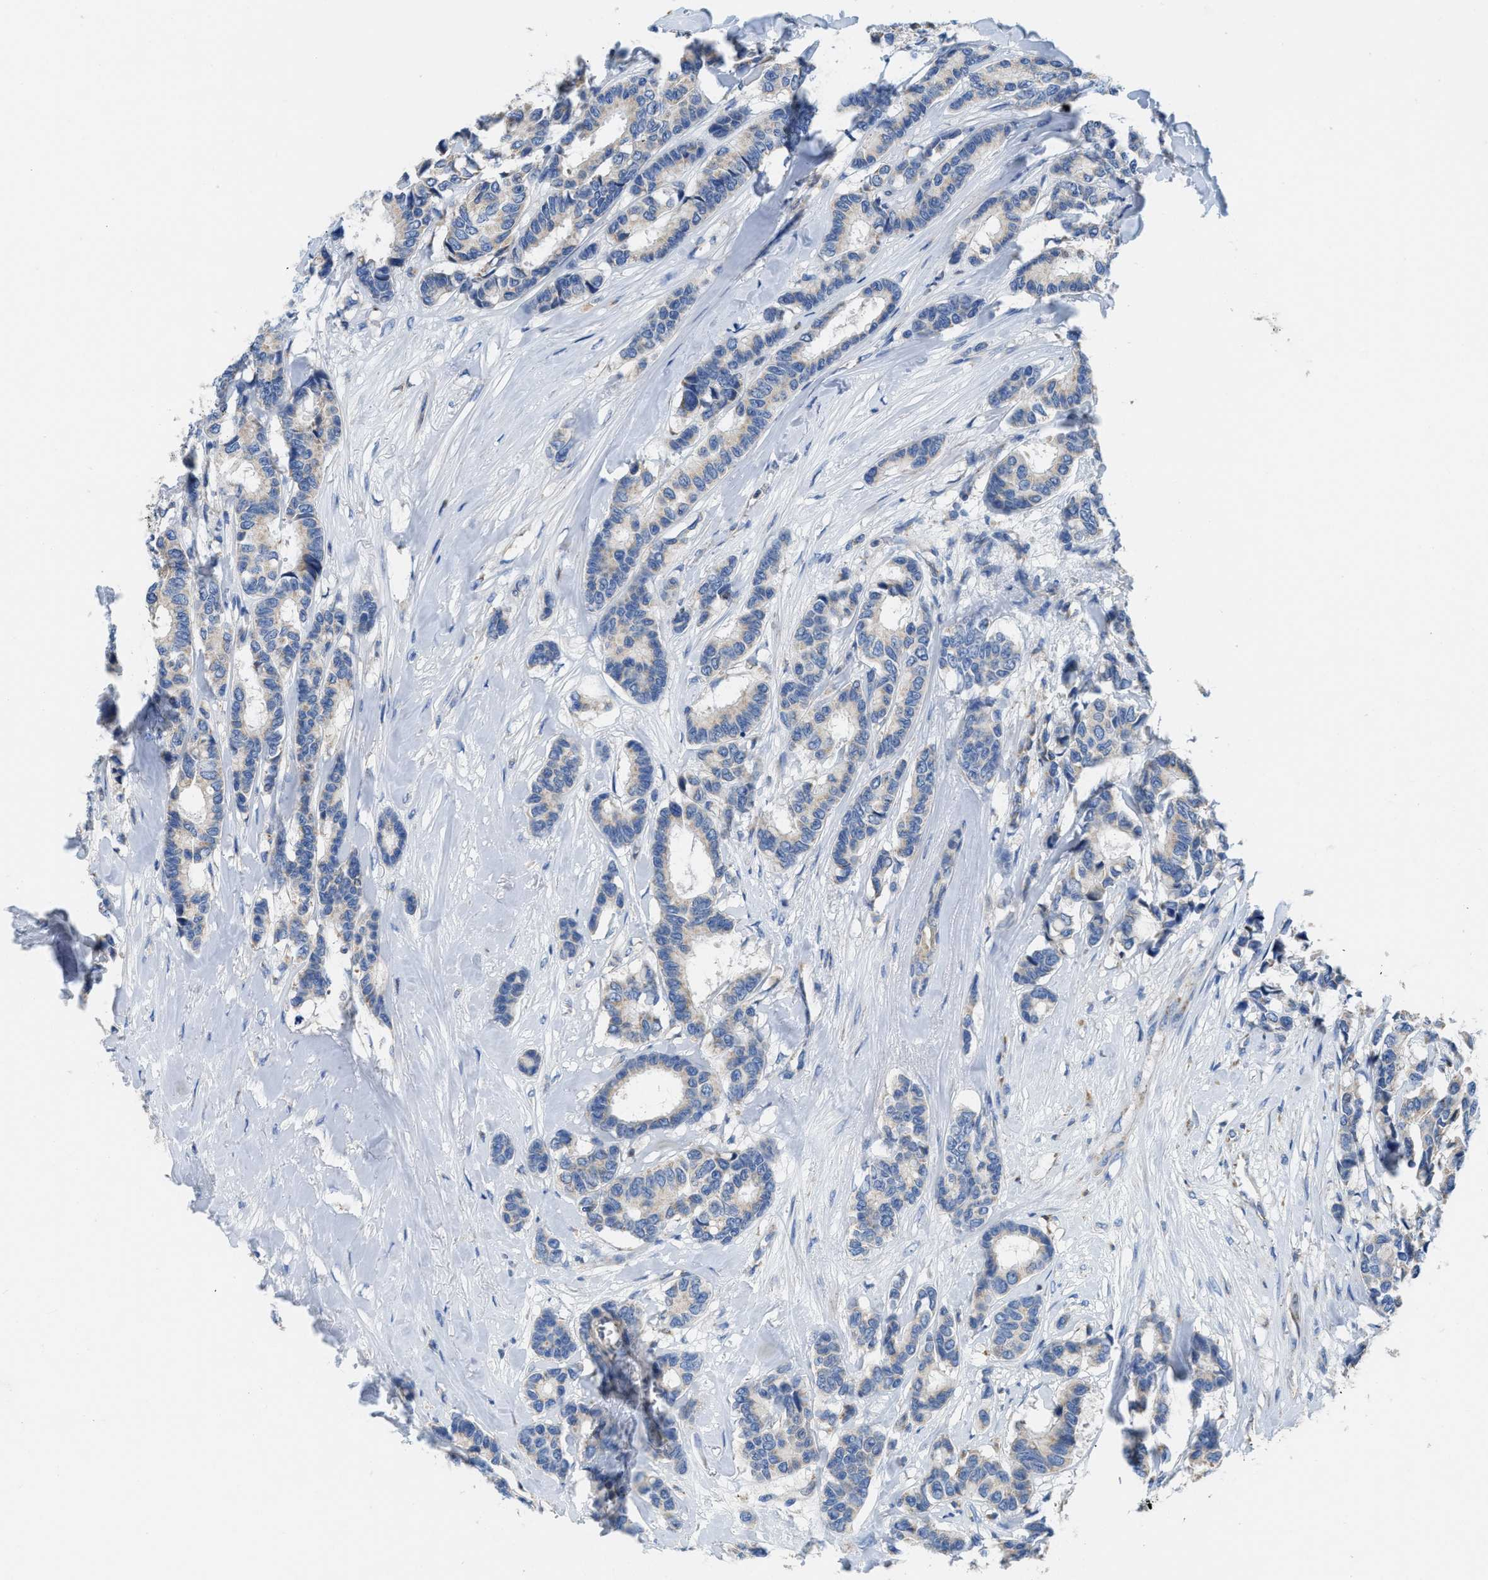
{"staining": {"intensity": "negative", "quantity": "none", "location": "none"}, "tissue": "breast cancer", "cell_type": "Tumor cells", "image_type": "cancer", "snomed": [{"axis": "morphology", "description": "Duct carcinoma"}, {"axis": "topography", "description": "Breast"}], "caption": "This is an IHC micrograph of human breast intraductal carcinoma. There is no staining in tumor cells.", "gene": "SLC25A13", "patient": {"sex": "female", "age": 87}}